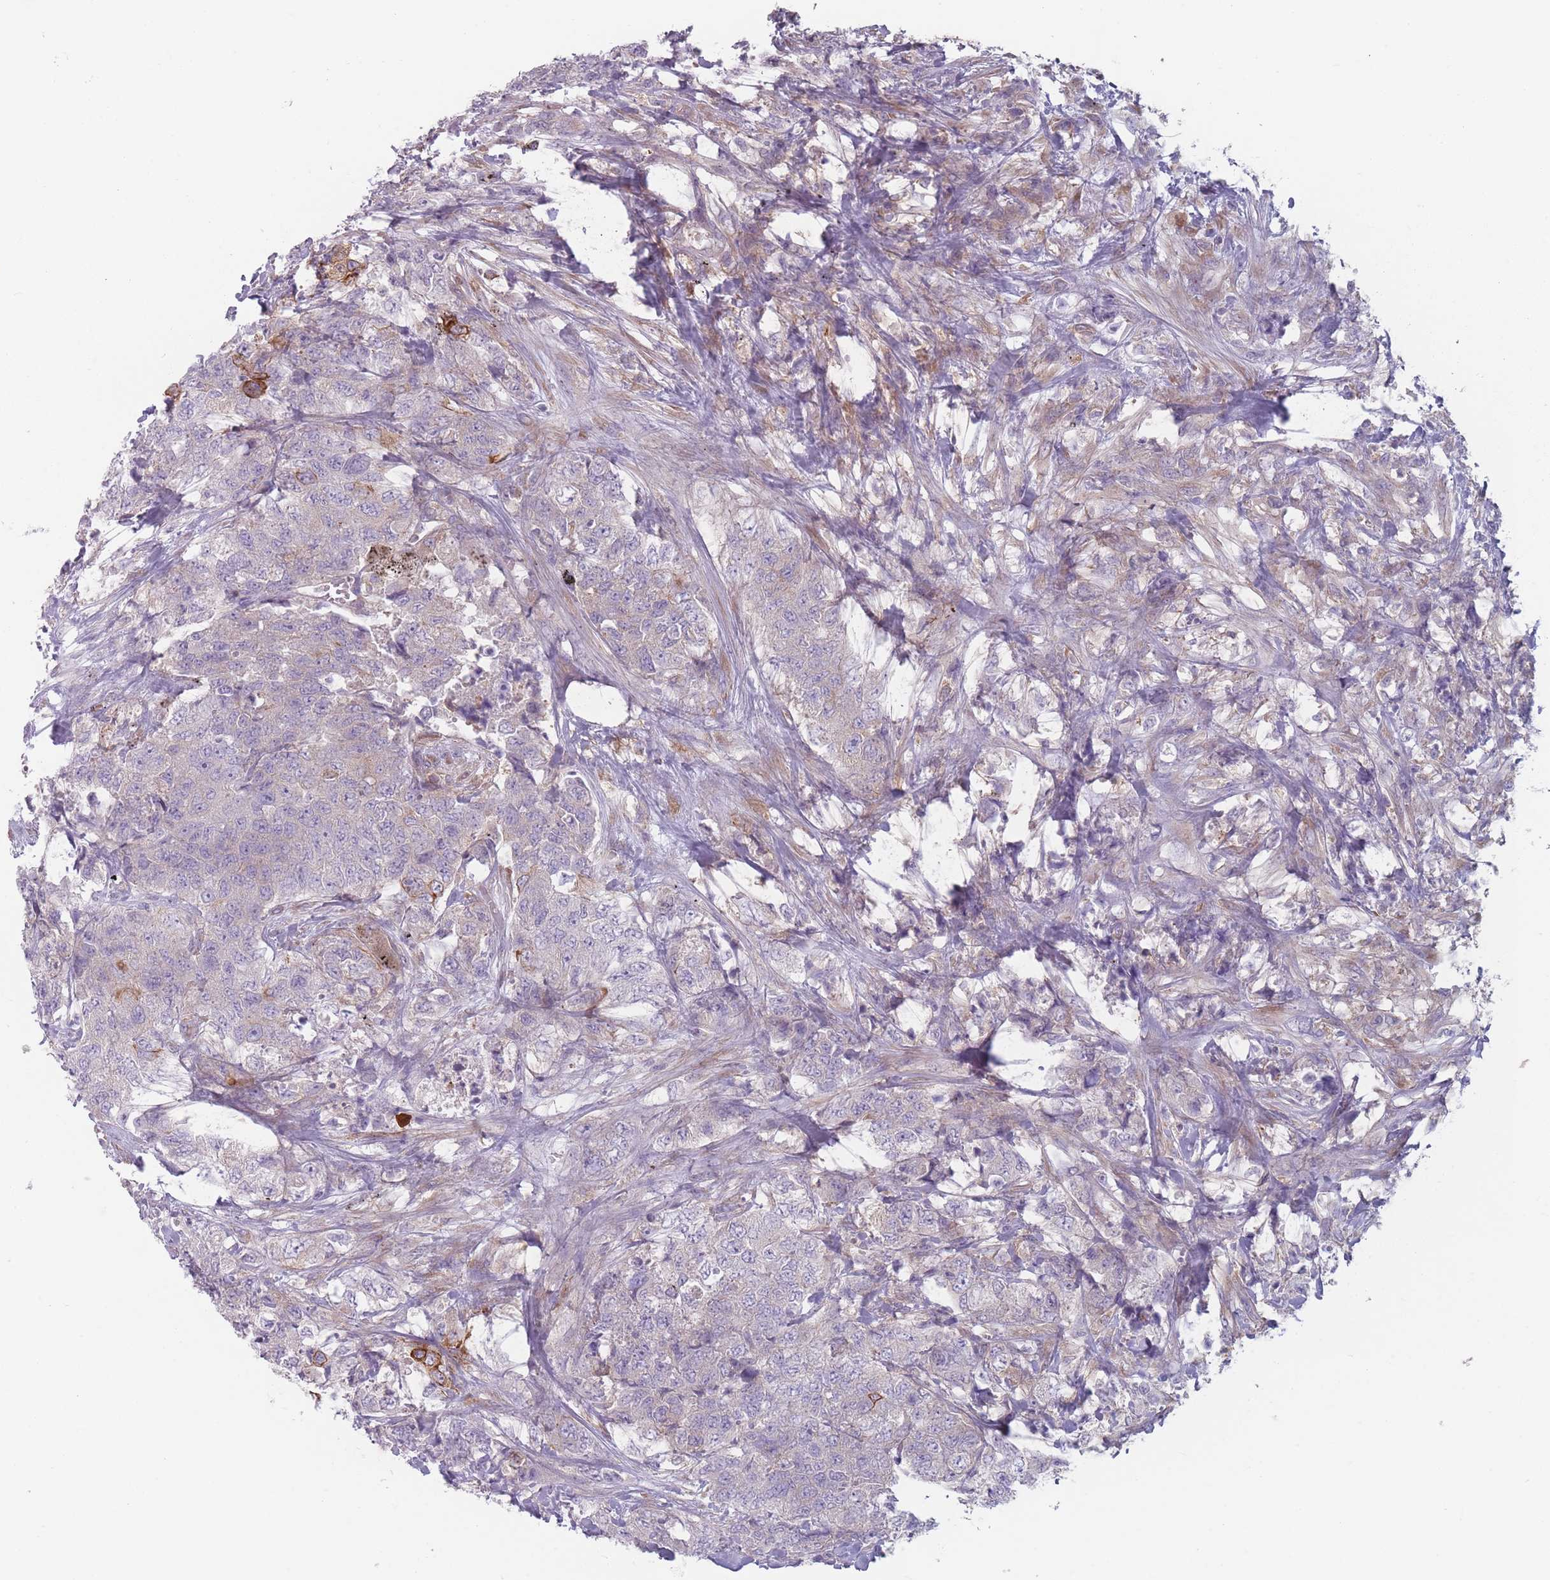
{"staining": {"intensity": "weak", "quantity": "<25%", "location": "cytoplasmic/membranous"}, "tissue": "urothelial cancer", "cell_type": "Tumor cells", "image_type": "cancer", "snomed": [{"axis": "morphology", "description": "Urothelial carcinoma, High grade"}, {"axis": "topography", "description": "Urinary bladder"}], "caption": "Immunohistochemical staining of human urothelial carcinoma (high-grade) demonstrates no significant positivity in tumor cells.", "gene": "HSBP1L1", "patient": {"sex": "female", "age": 78}}